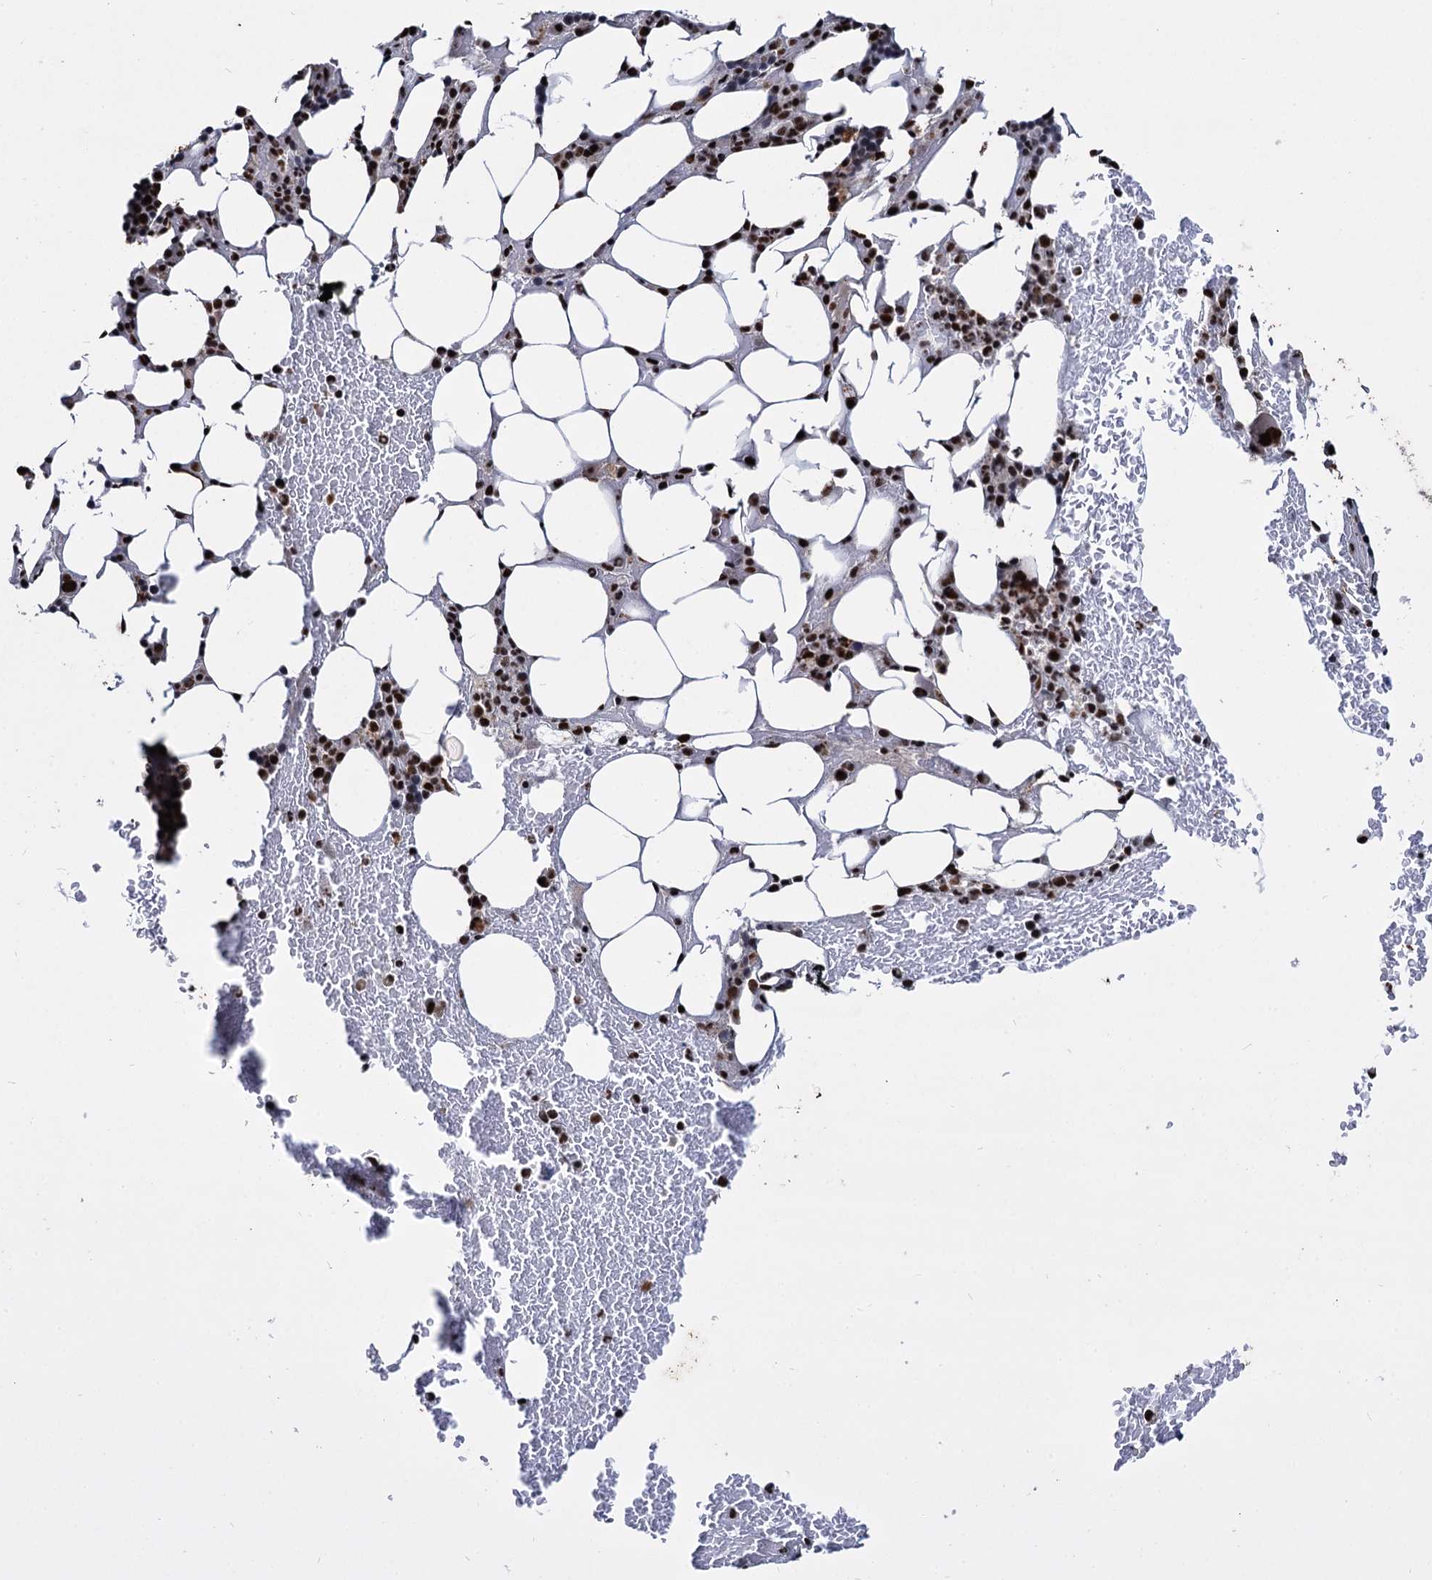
{"staining": {"intensity": "strong", "quantity": ">75%", "location": "nuclear"}, "tissue": "bone marrow", "cell_type": "Hematopoietic cells", "image_type": "normal", "snomed": [{"axis": "morphology", "description": "Normal tissue, NOS"}, {"axis": "topography", "description": "Bone marrow"}], "caption": "Brown immunohistochemical staining in normal human bone marrow shows strong nuclear positivity in about >75% of hematopoietic cells. The protein is shown in brown color, while the nuclei are stained blue.", "gene": "RPUSD4", "patient": {"sex": "male", "age": 78}}